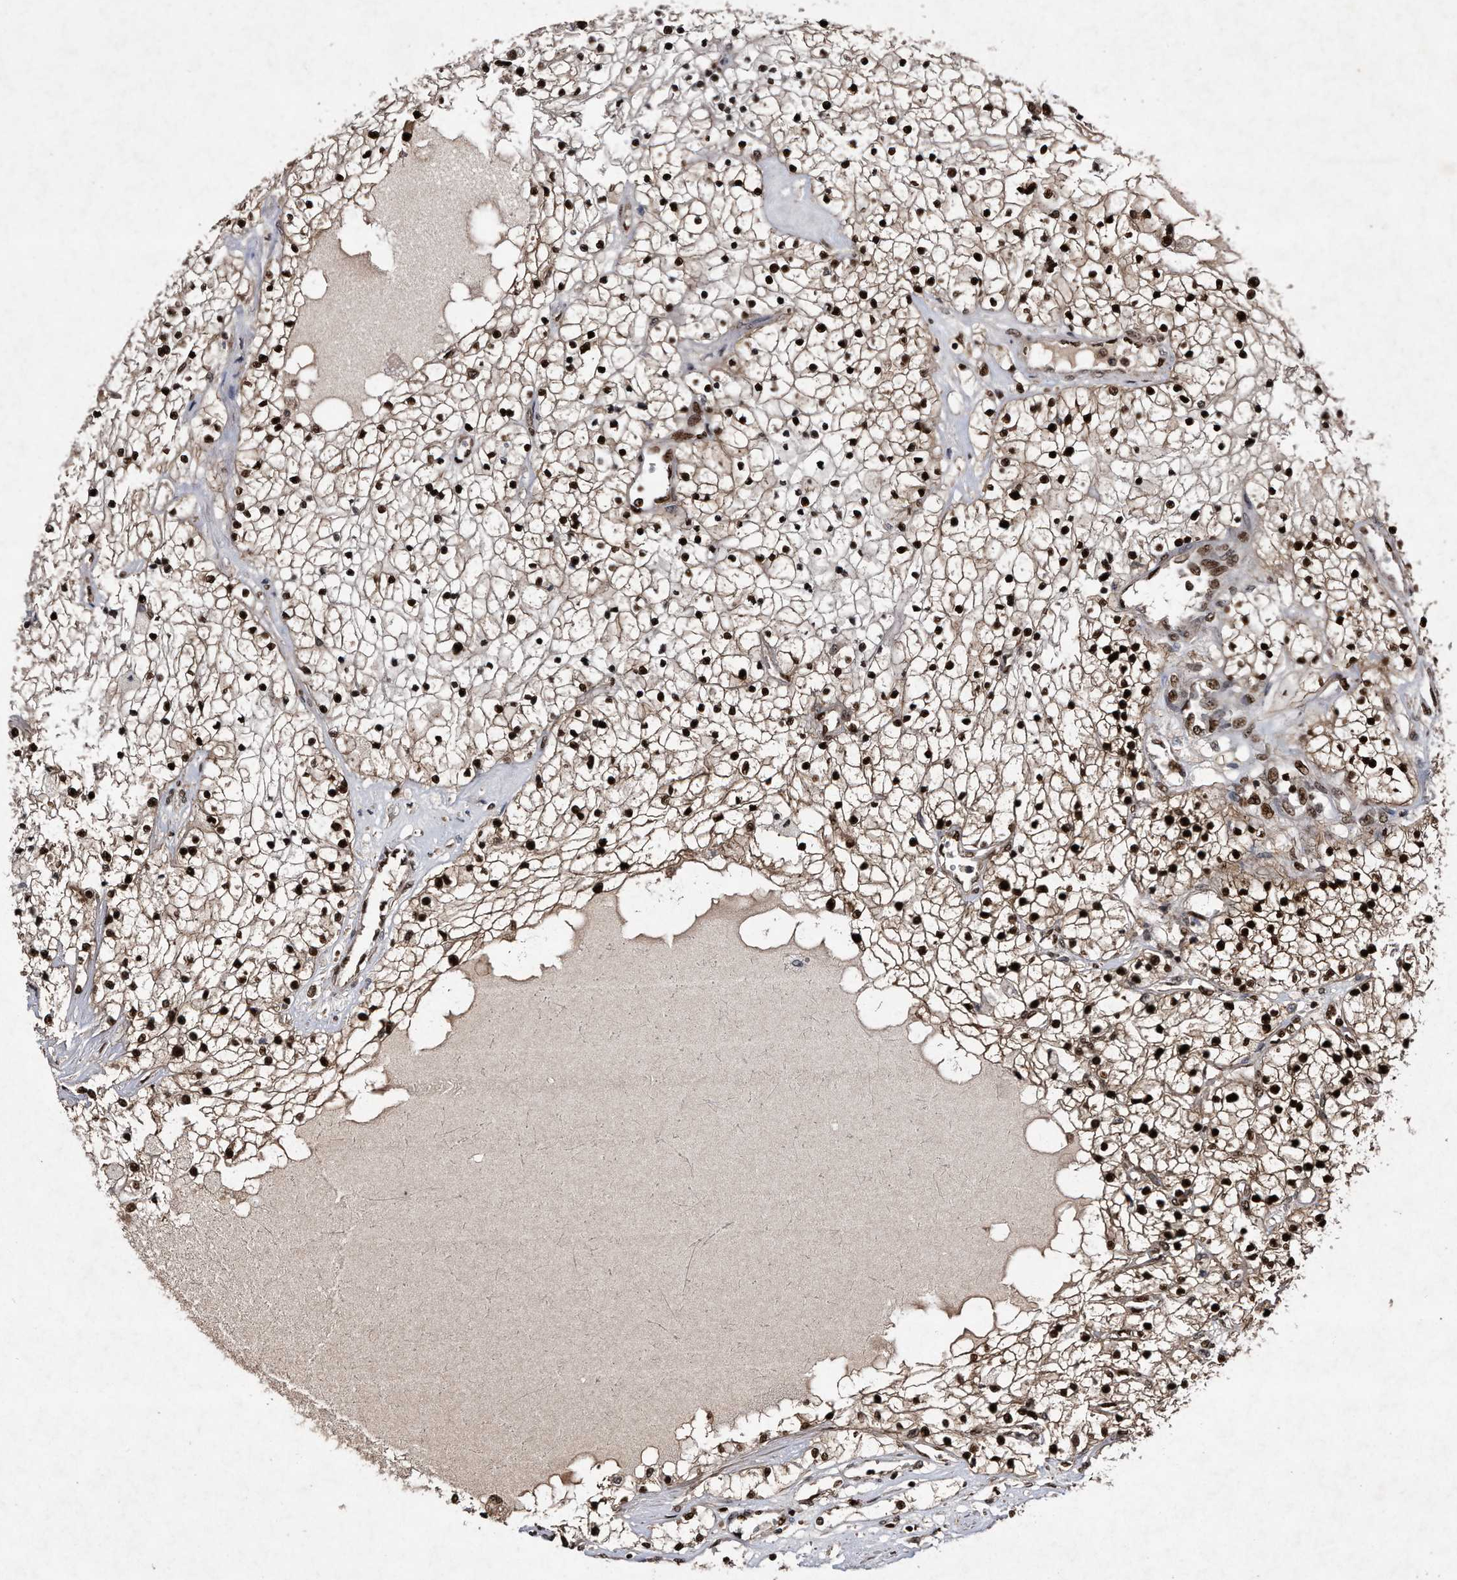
{"staining": {"intensity": "strong", "quantity": ">75%", "location": "nuclear"}, "tissue": "renal cancer", "cell_type": "Tumor cells", "image_type": "cancer", "snomed": [{"axis": "morphology", "description": "Adenocarcinoma, NOS"}, {"axis": "topography", "description": "Kidney"}], "caption": "The immunohistochemical stain labels strong nuclear staining in tumor cells of renal adenocarcinoma tissue.", "gene": "RAD23B", "patient": {"sex": "male", "age": 68}}